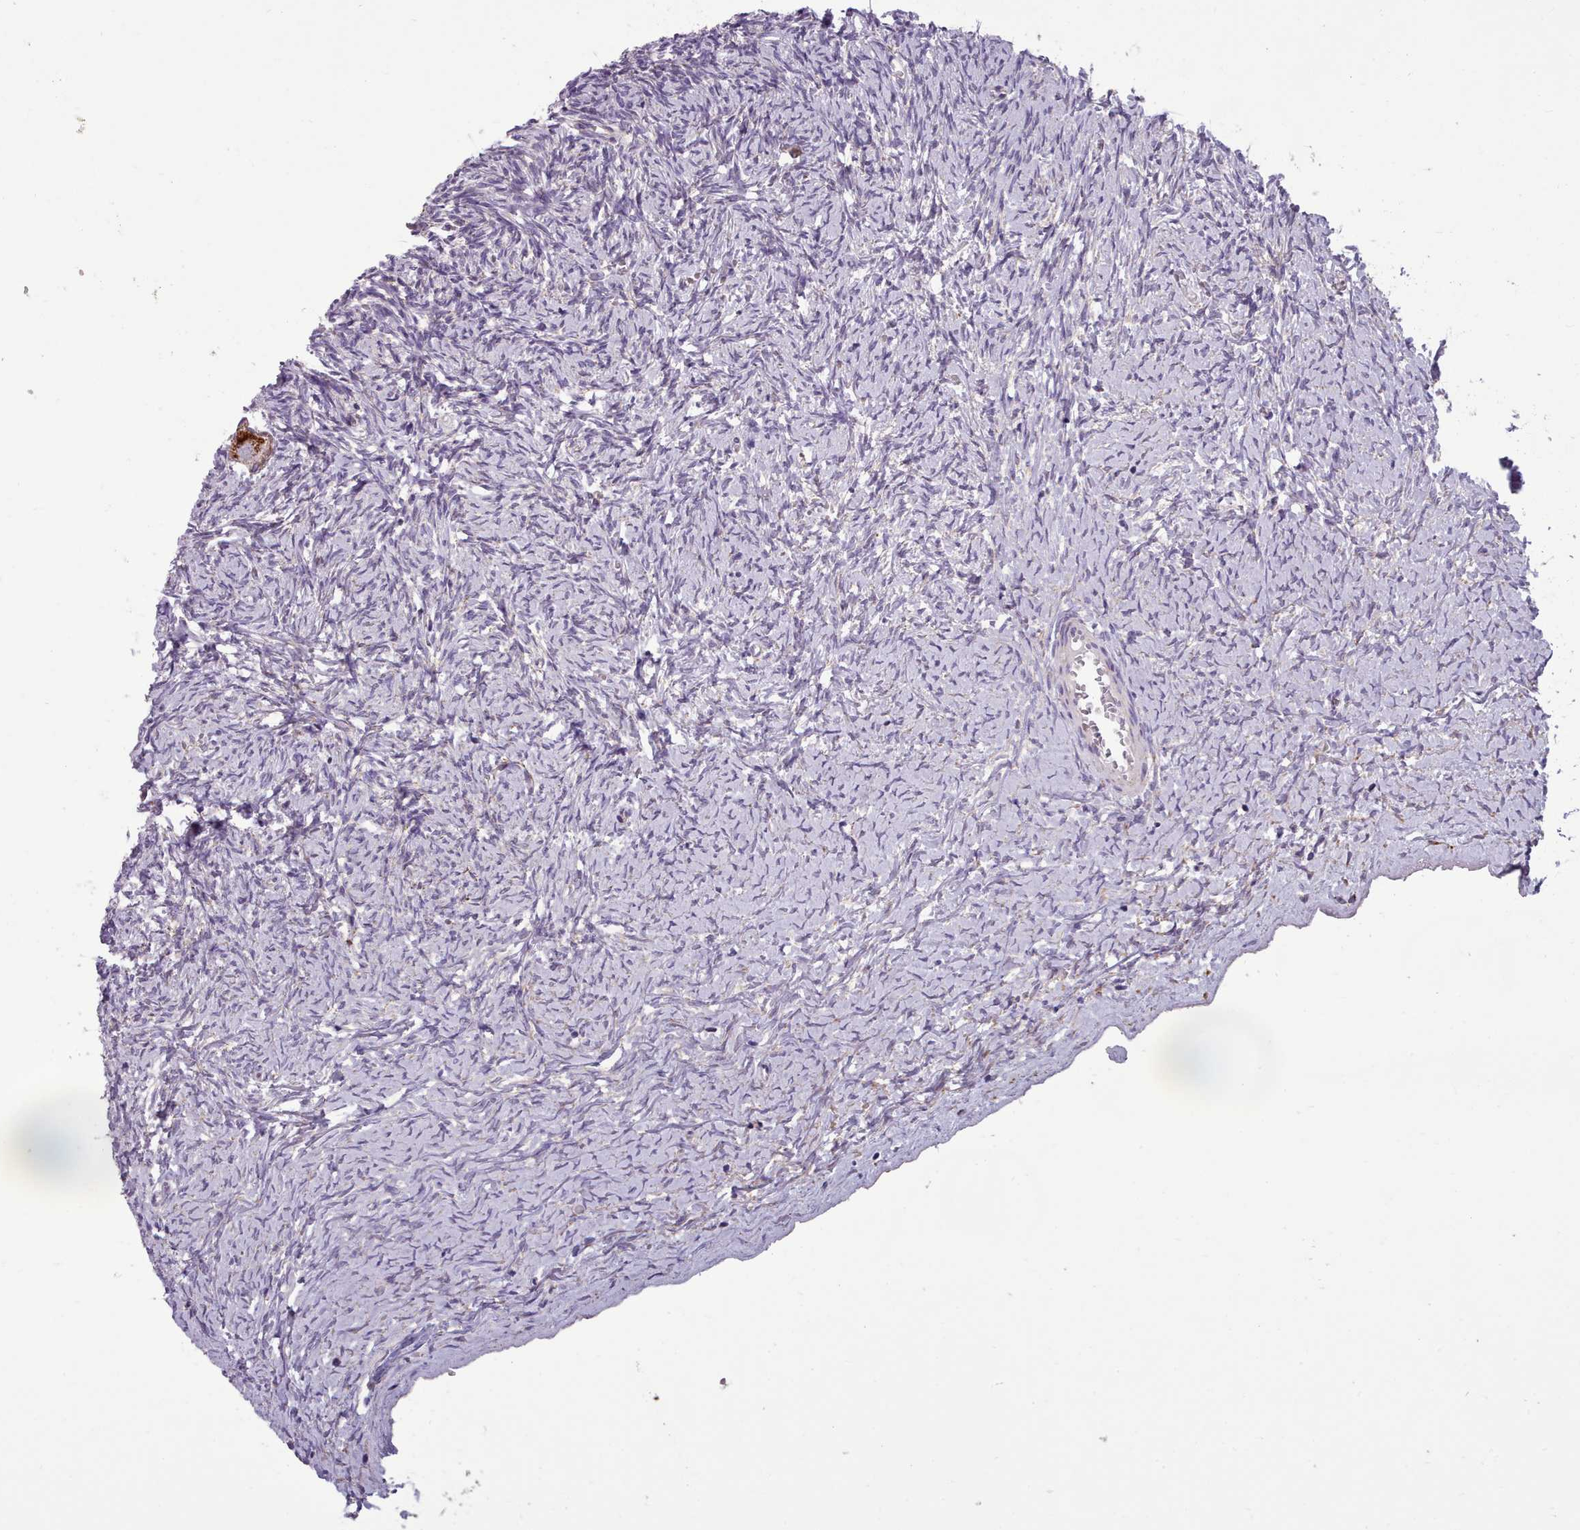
{"staining": {"intensity": "strong", "quantity": ">75%", "location": "cytoplasmic/membranous"}, "tissue": "ovary", "cell_type": "Follicle cells", "image_type": "normal", "snomed": [{"axis": "morphology", "description": "Normal tissue, NOS"}, {"axis": "topography", "description": "Ovary"}], "caption": "A brown stain highlights strong cytoplasmic/membranous positivity of a protein in follicle cells of benign ovary.", "gene": "FKBP10", "patient": {"sex": "female", "age": 39}}